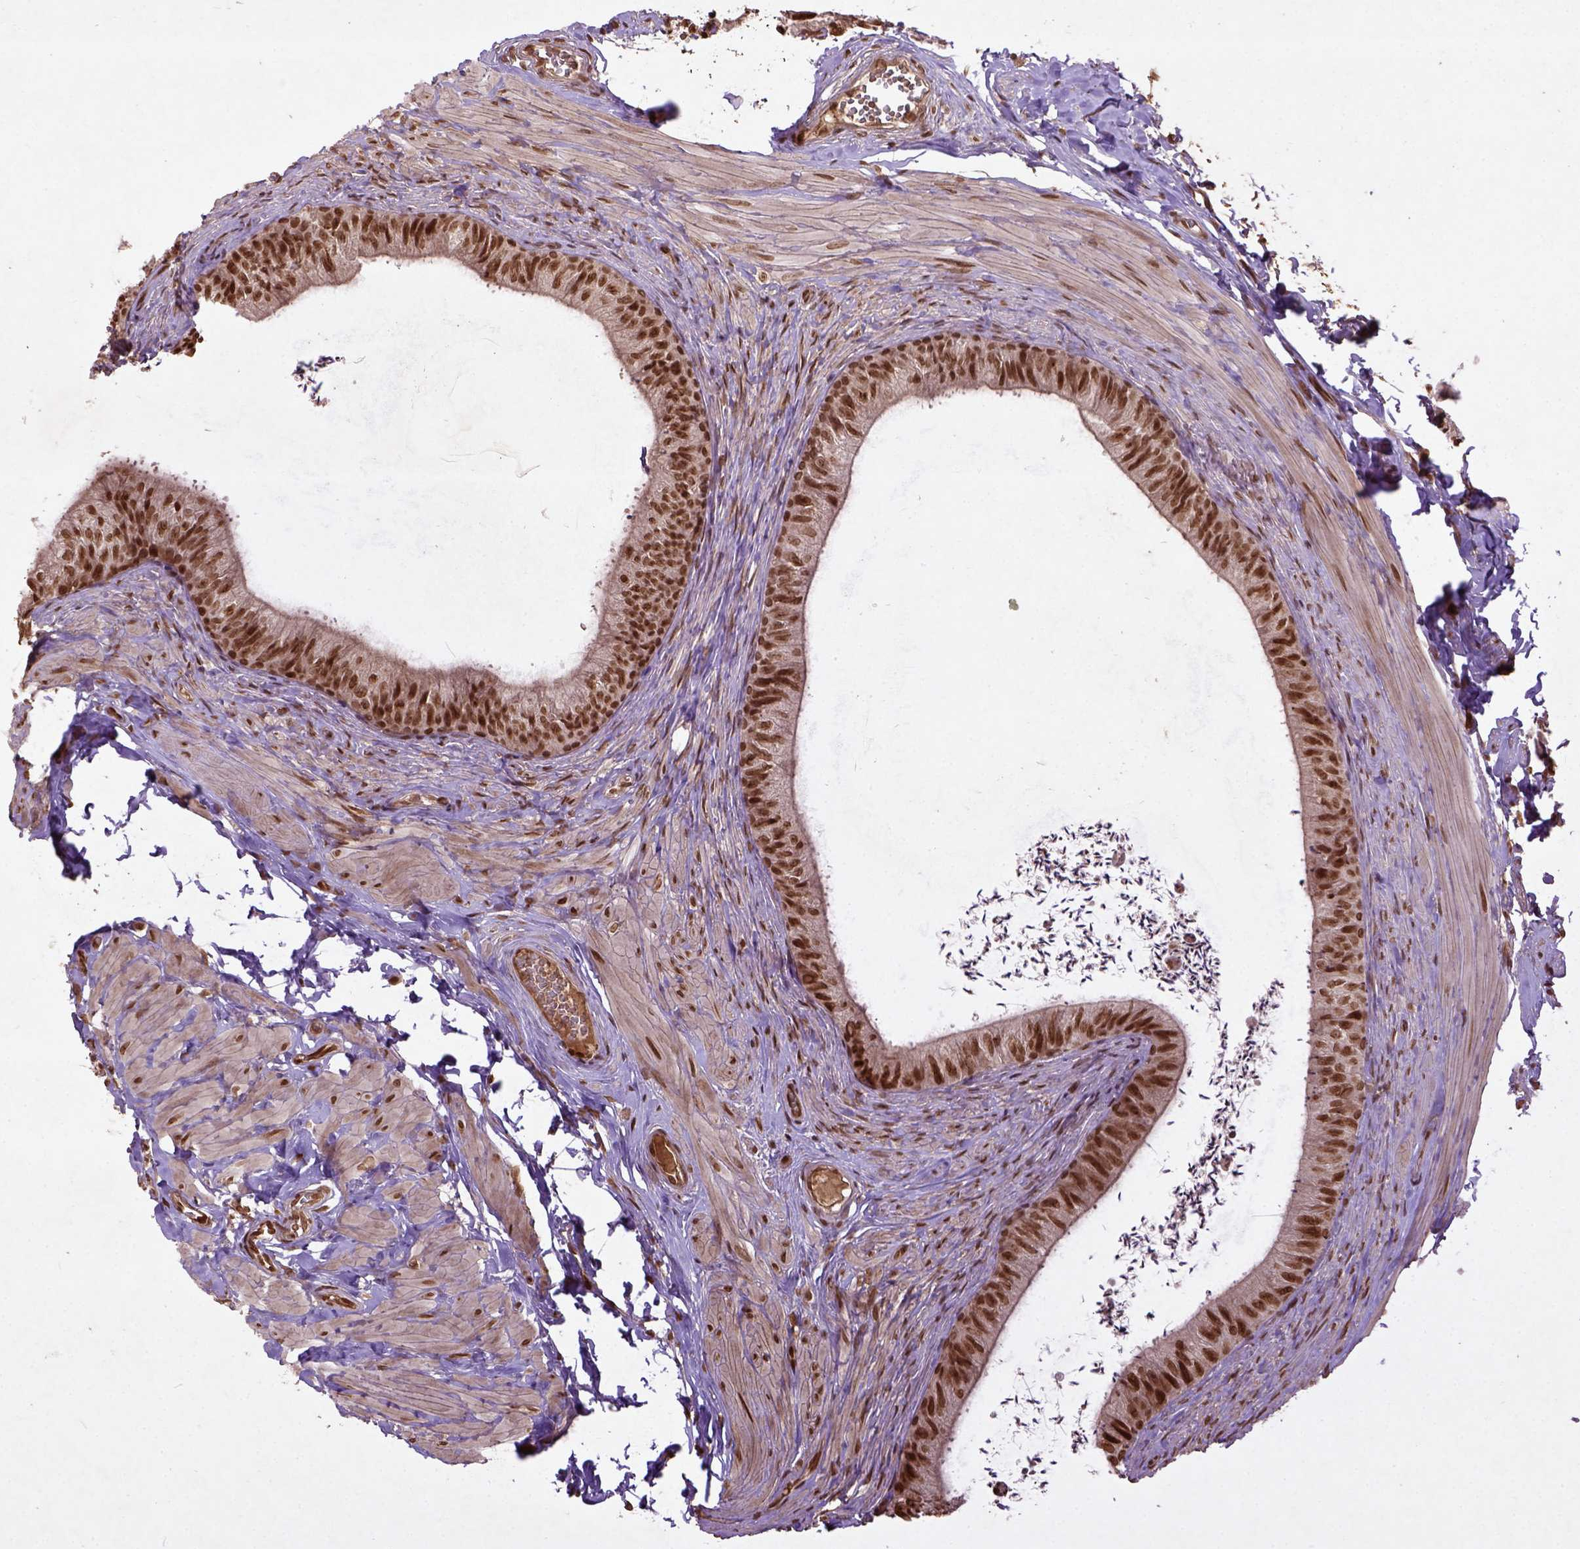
{"staining": {"intensity": "moderate", "quantity": ">75%", "location": "nuclear"}, "tissue": "epididymis", "cell_type": "Glandular cells", "image_type": "normal", "snomed": [{"axis": "morphology", "description": "Normal tissue, NOS"}, {"axis": "topography", "description": "Epididymis, spermatic cord, NOS"}, {"axis": "topography", "description": "Epididymis"}, {"axis": "topography", "description": "Peripheral nerve tissue"}], "caption": "Immunohistochemical staining of normal epididymis demonstrates moderate nuclear protein positivity in about >75% of glandular cells.", "gene": "BANF1", "patient": {"sex": "male", "age": 29}}